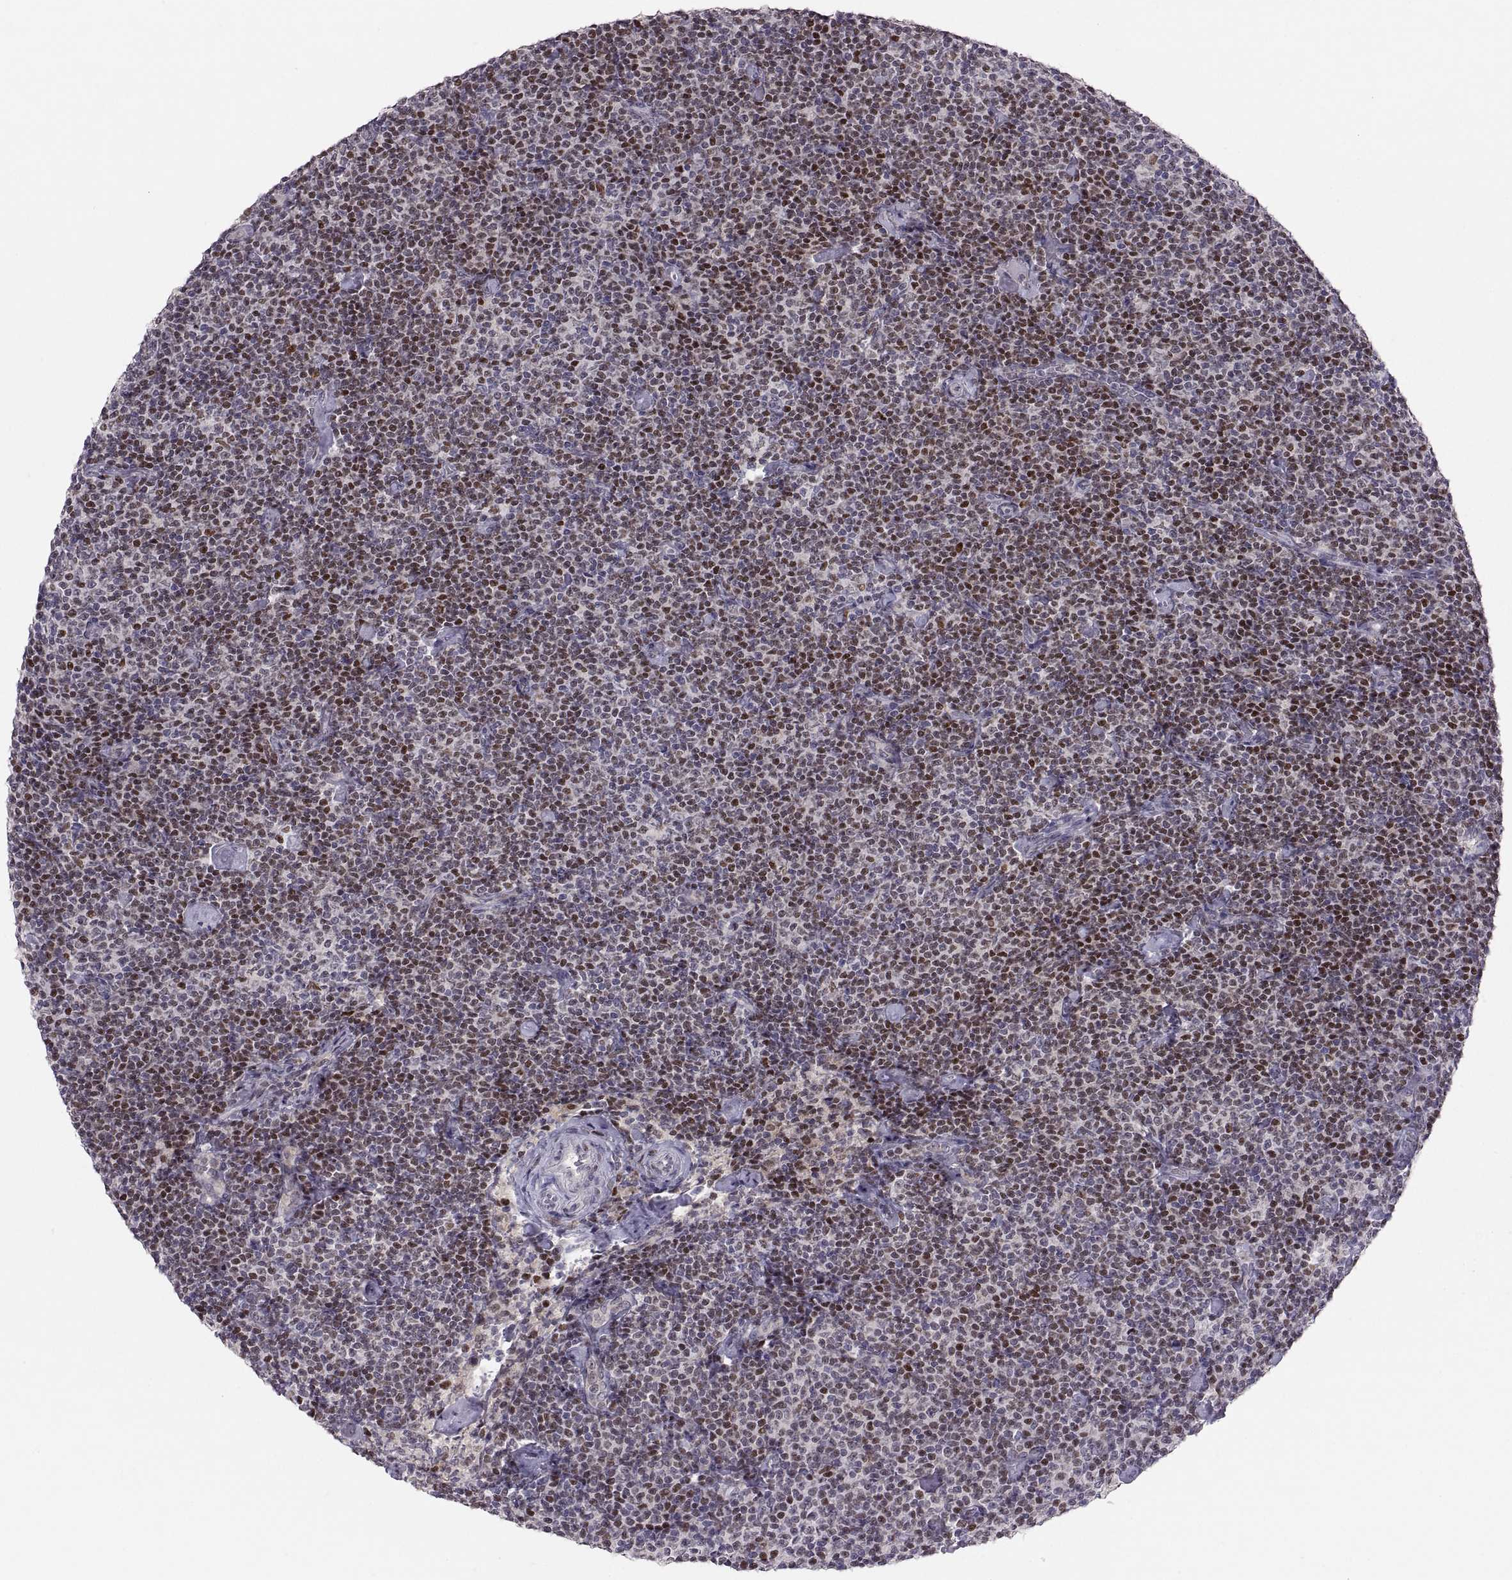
{"staining": {"intensity": "strong", "quantity": "25%-75%", "location": "nuclear"}, "tissue": "lymphoma", "cell_type": "Tumor cells", "image_type": "cancer", "snomed": [{"axis": "morphology", "description": "Malignant lymphoma, non-Hodgkin's type, Low grade"}, {"axis": "topography", "description": "Lymph node"}], "caption": "Malignant lymphoma, non-Hodgkin's type (low-grade) was stained to show a protein in brown. There is high levels of strong nuclear staining in approximately 25%-75% of tumor cells.", "gene": "SNAI1", "patient": {"sex": "male", "age": 81}}